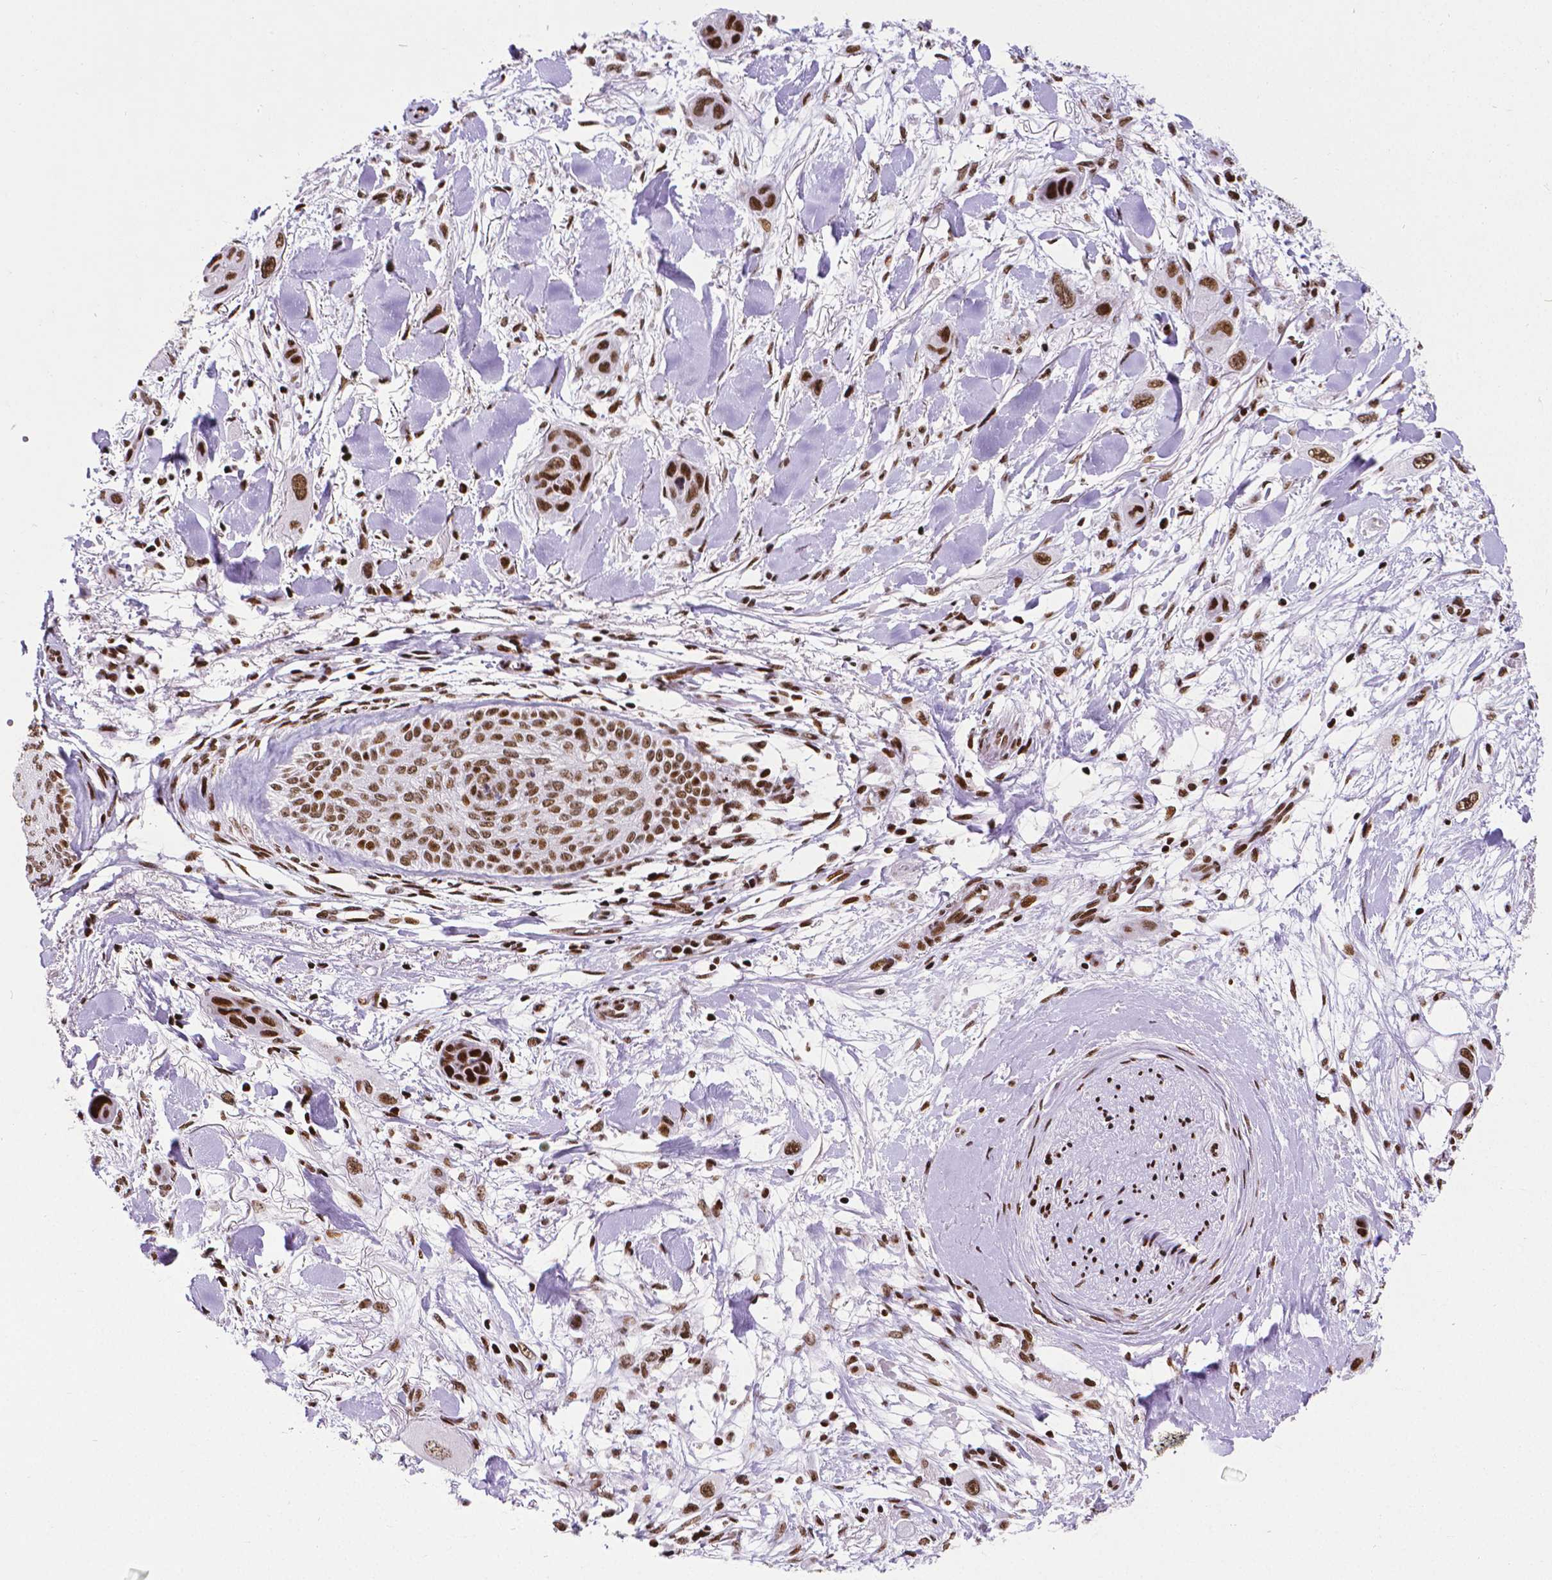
{"staining": {"intensity": "strong", "quantity": ">75%", "location": "nuclear"}, "tissue": "skin cancer", "cell_type": "Tumor cells", "image_type": "cancer", "snomed": [{"axis": "morphology", "description": "Squamous cell carcinoma, NOS"}, {"axis": "topography", "description": "Skin"}], "caption": "This is a micrograph of IHC staining of skin squamous cell carcinoma, which shows strong staining in the nuclear of tumor cells.", "gene": "CTCF", "patient": {"sex": "male", "age": 79}}